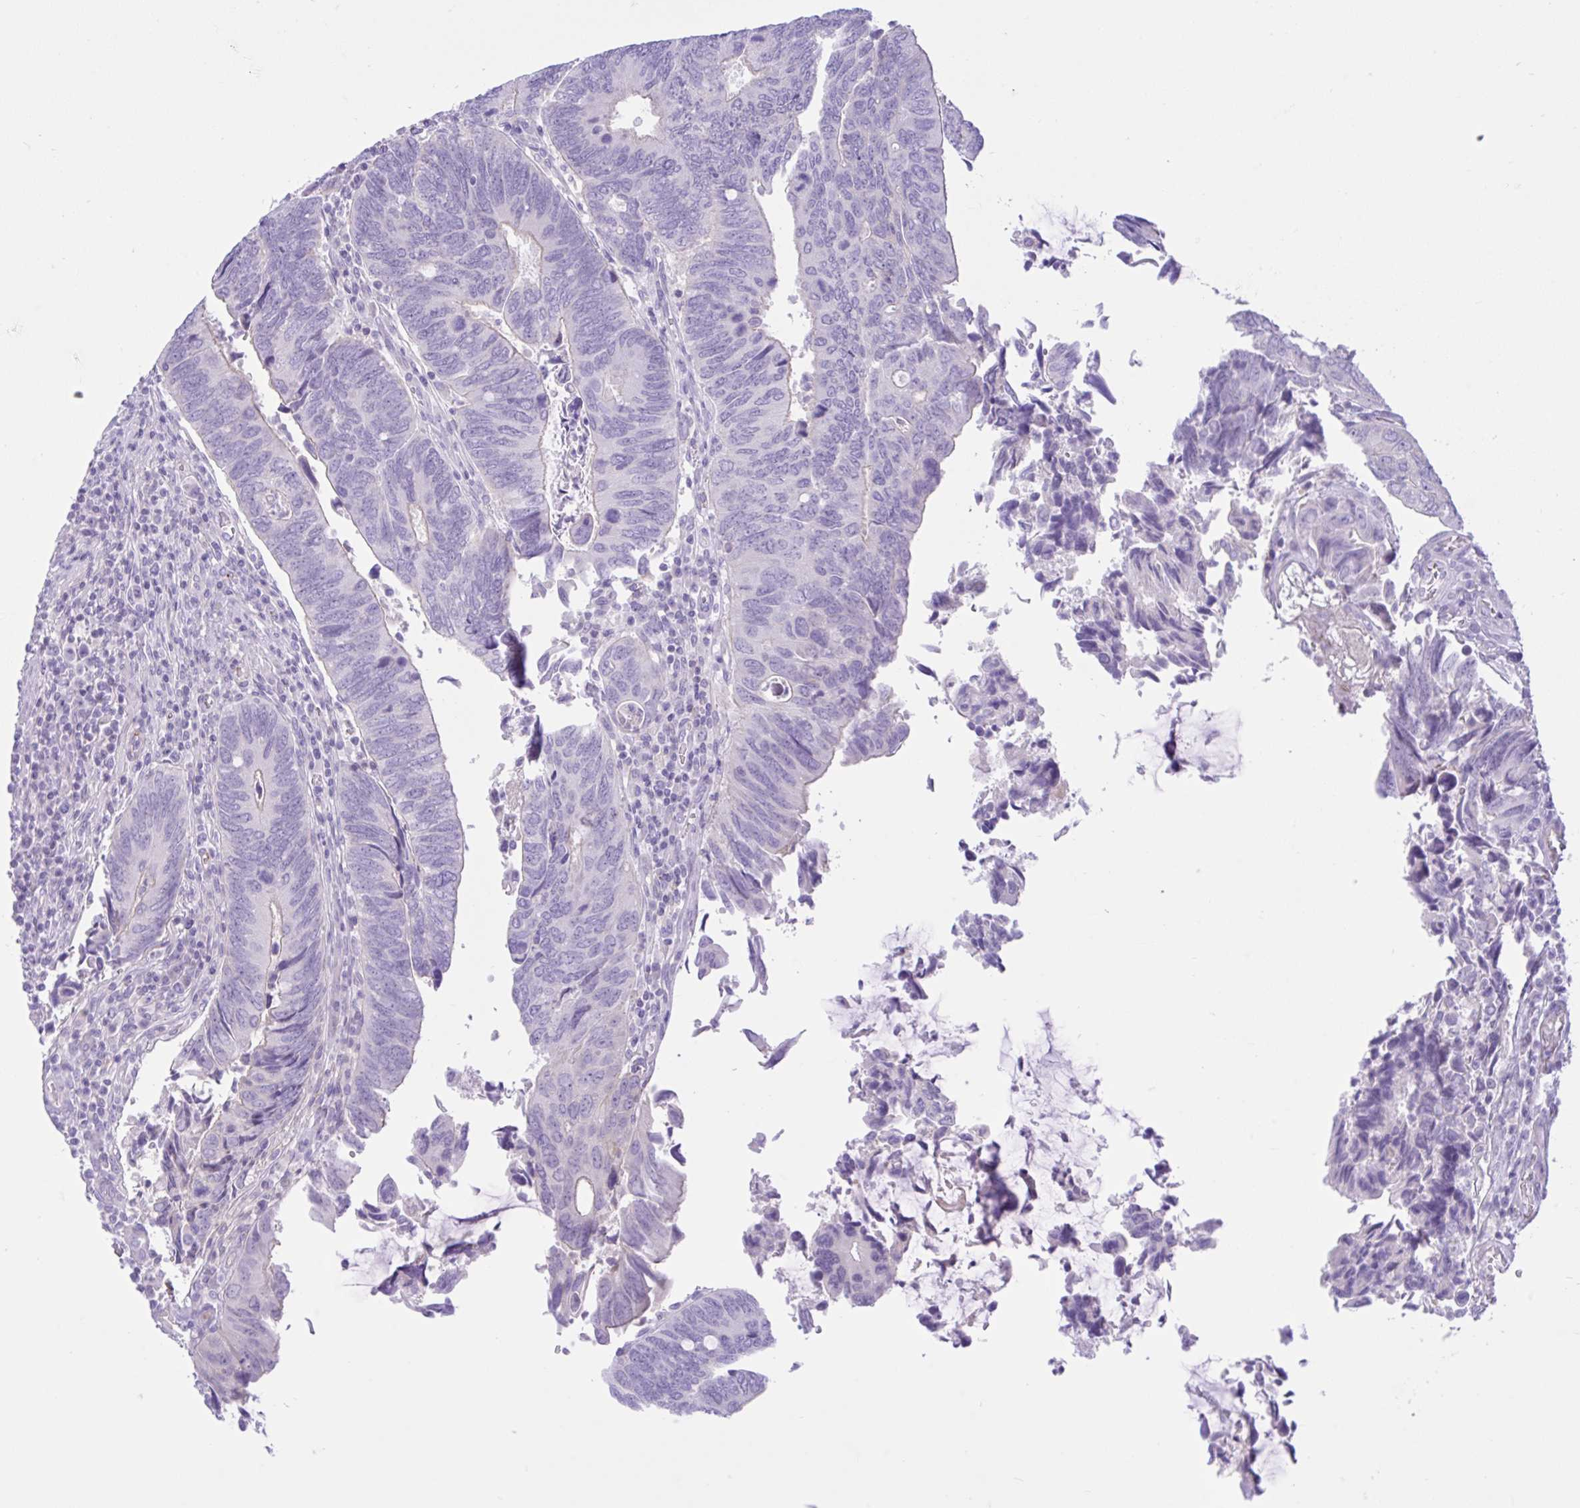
{"staining": {"intensity": "negative", "quantity": "none", "location": "none"}, "tissue": "colorectal cancer", "cell_type": "Tumor cells", "image_type": "cancer", "snomed": [{"axis": "morphology", "description": "Adenocarcinoma, NOS"}, {"axis": "topography", "description": "Colon"}], "caption": "The immunohistochemistry image has no significant staining in tumor cells of colorectal cancer tissue.", "gene": "ZNF101", "patient": {"sex": "male", "age": 87}}